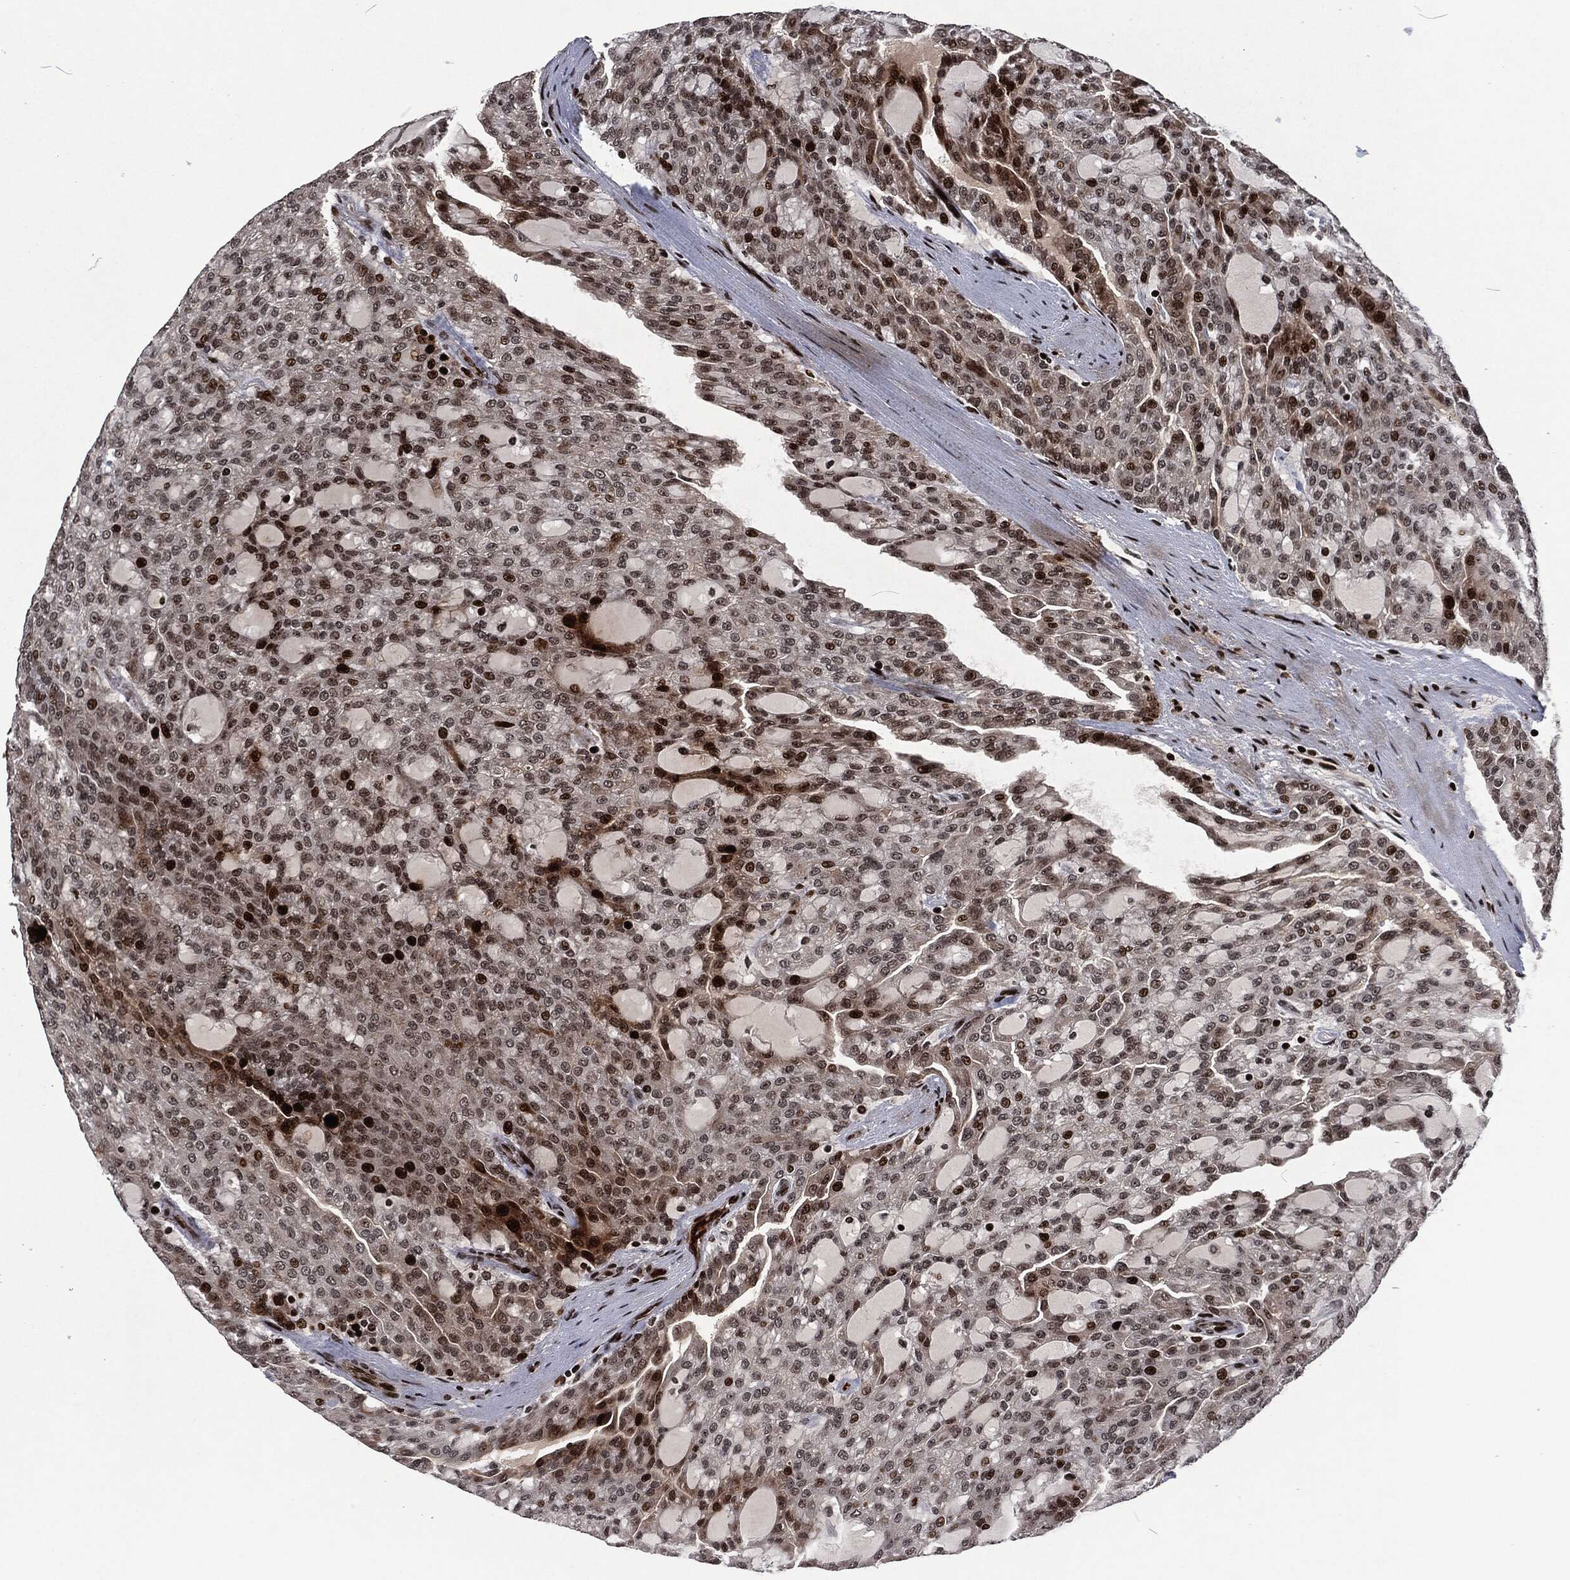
{"staining": {"intensity": "moderate", "quantity": "25%-75%", "location": "nuclear"}, "tissue": "renal cancer", "cell_type": "Tumor cells", "image_type": "cancer", "snomed": [{"axis": "morphology", "description": "Adenocarcinoma, NOS"}, {"axis": "topography", "description": "Kidney"}], "caption": "Immunohistochemical staining of renal adenocarcinoma exhibits moderate nuclear protein expression in about 25%-75% of tumor cells.", "gene": "EGFR", "patient": {"sex": "male", "age": 63}}